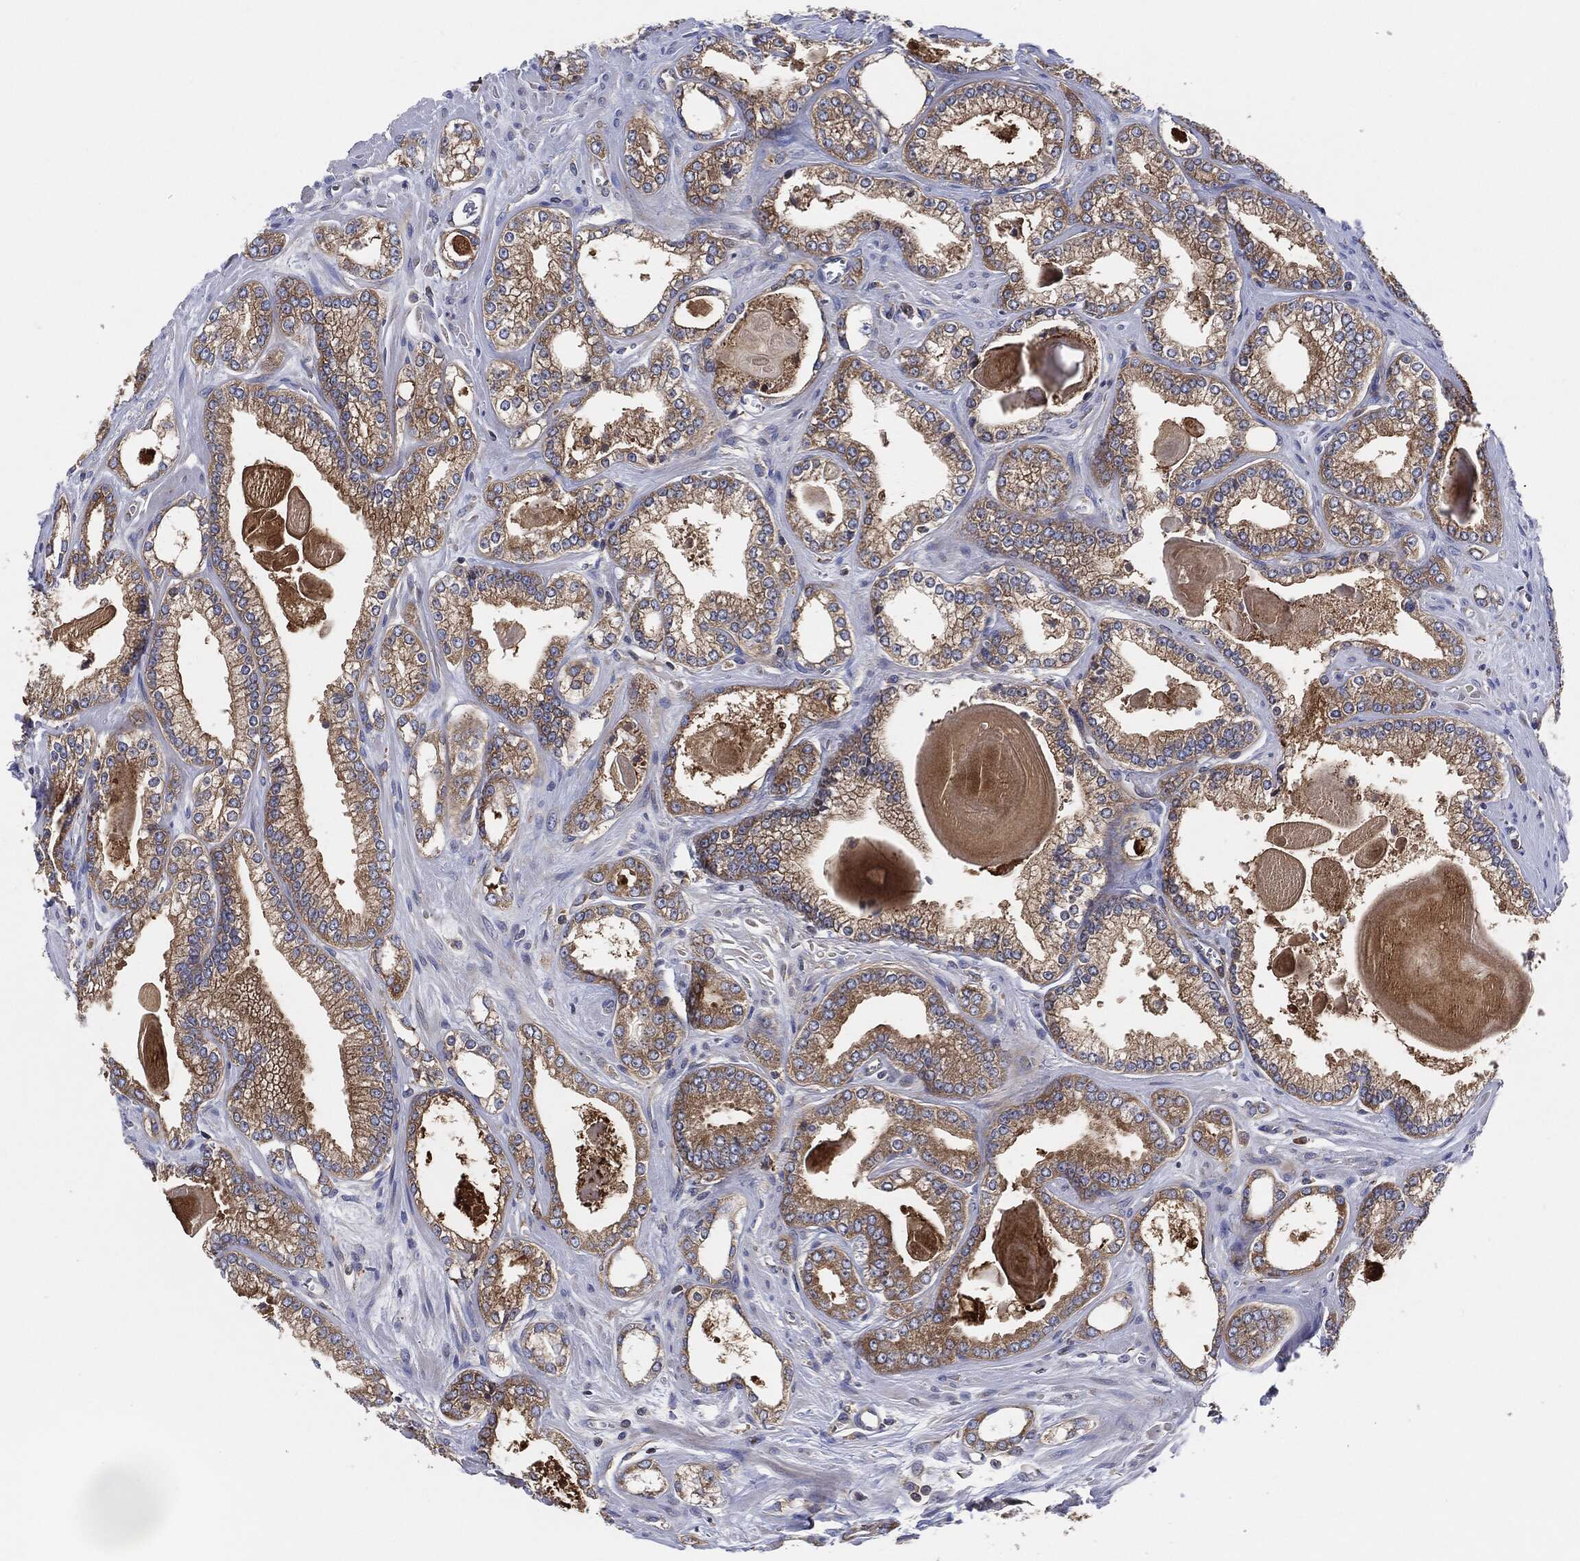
{"staining": {"intensity": "weak", "quantity": ">75%", "location": "cytoplasmic/membranous"}, "tissue": "prostate cancer", "cell_type": "Tumor cells", "image_type": "cancer", "snomed": [{"axis": "morphology", "description": "Adenocarcinoma, Medium grade"}, {"axis": "topography", "description": "Prostate"}], "caption": "Immunohistochemical staining of human medium-grade adenocarcinoma (prostate) shows low levels of weak cytoplasmic/membranous expression in approximately >75% of tumor cells. (Brightfield microscopy of DAB IHC at high magnification).", "gene": "EIF2S2", "patient": {"sex": "male", "age": 71}}